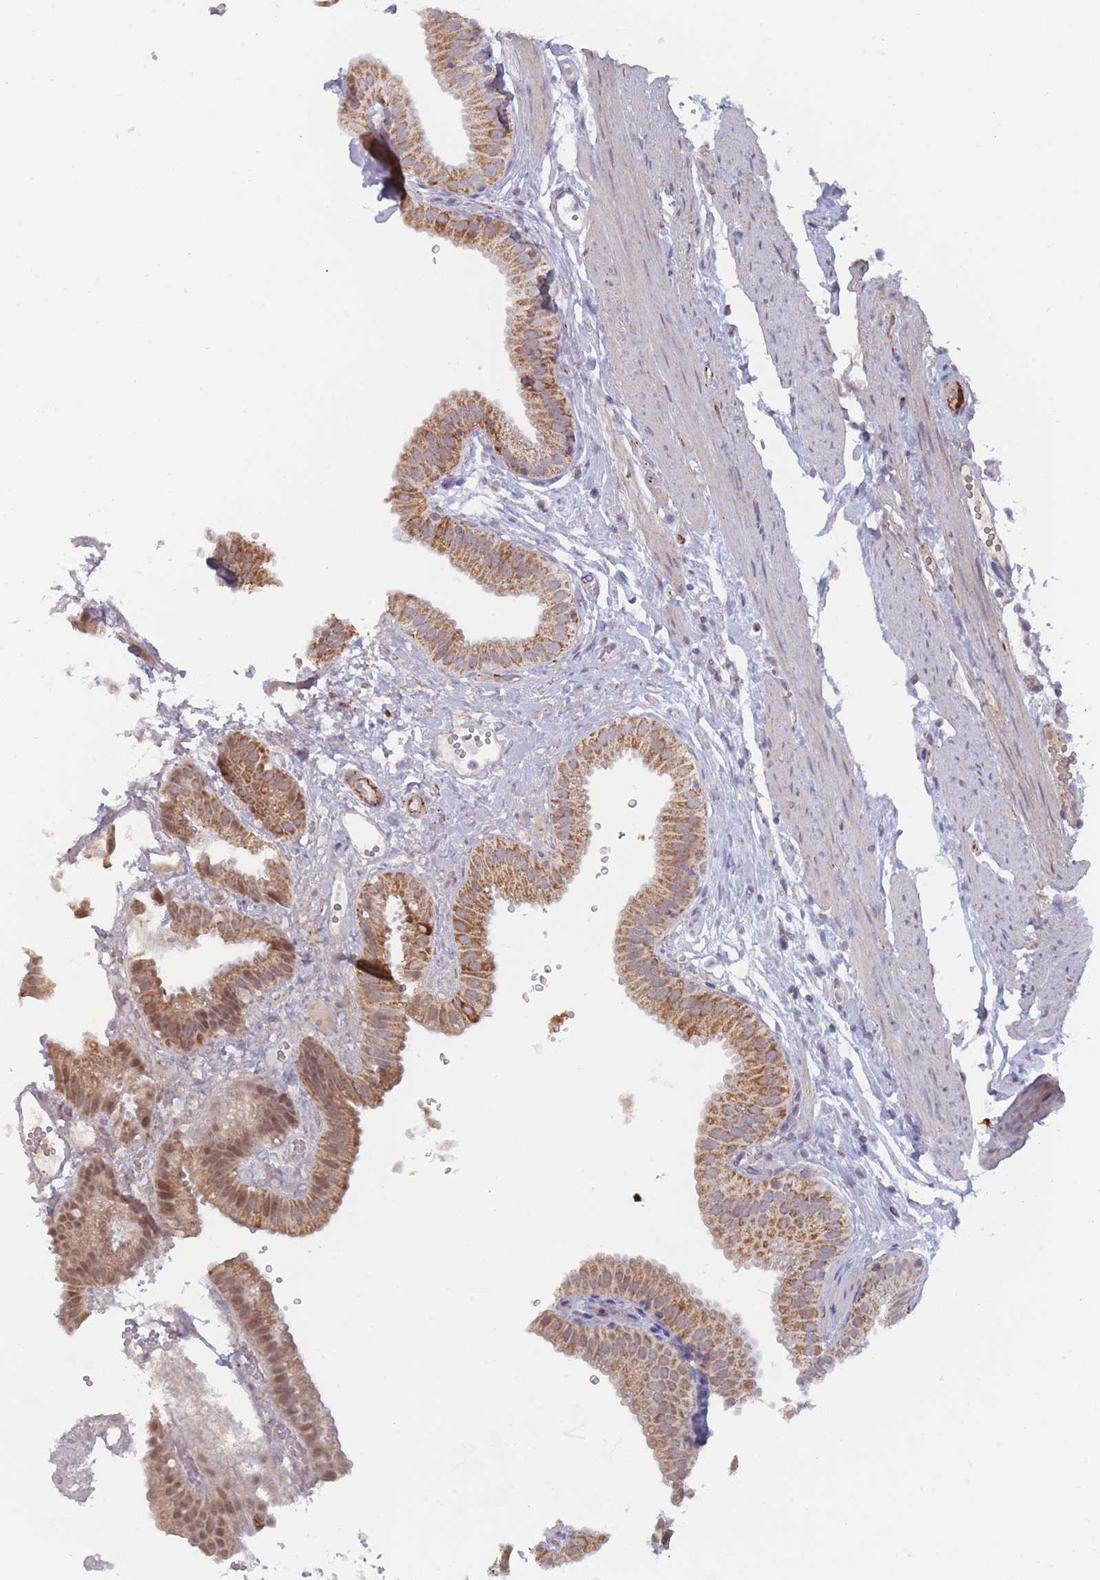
{"staining": {"intensity": "moderate", "quantity": ">75%", "location": "cytoplasmic/membranous,nuclear"}, "tissue": "gallbladder", "cell_type": "Glandular cells", "image_type": "normal", "snomed": [{"axis": "morphology", "description": "Normal tissue, NOS"}, {"axis": "topography", "description": "Gallbladder"}], "caption": "Unremarkable gallbladder reveals moderate cytoplasmic/membranous,nuclear positivity in about >75% of glandular cells, visualized by immunohistochemistry. (DAB (3,3'-diaminobenzidine) = brown stain, brightfield microscopy at high magnification).", "gene": "TRARG1", "patient": {"sex": "female", "age": 61}}